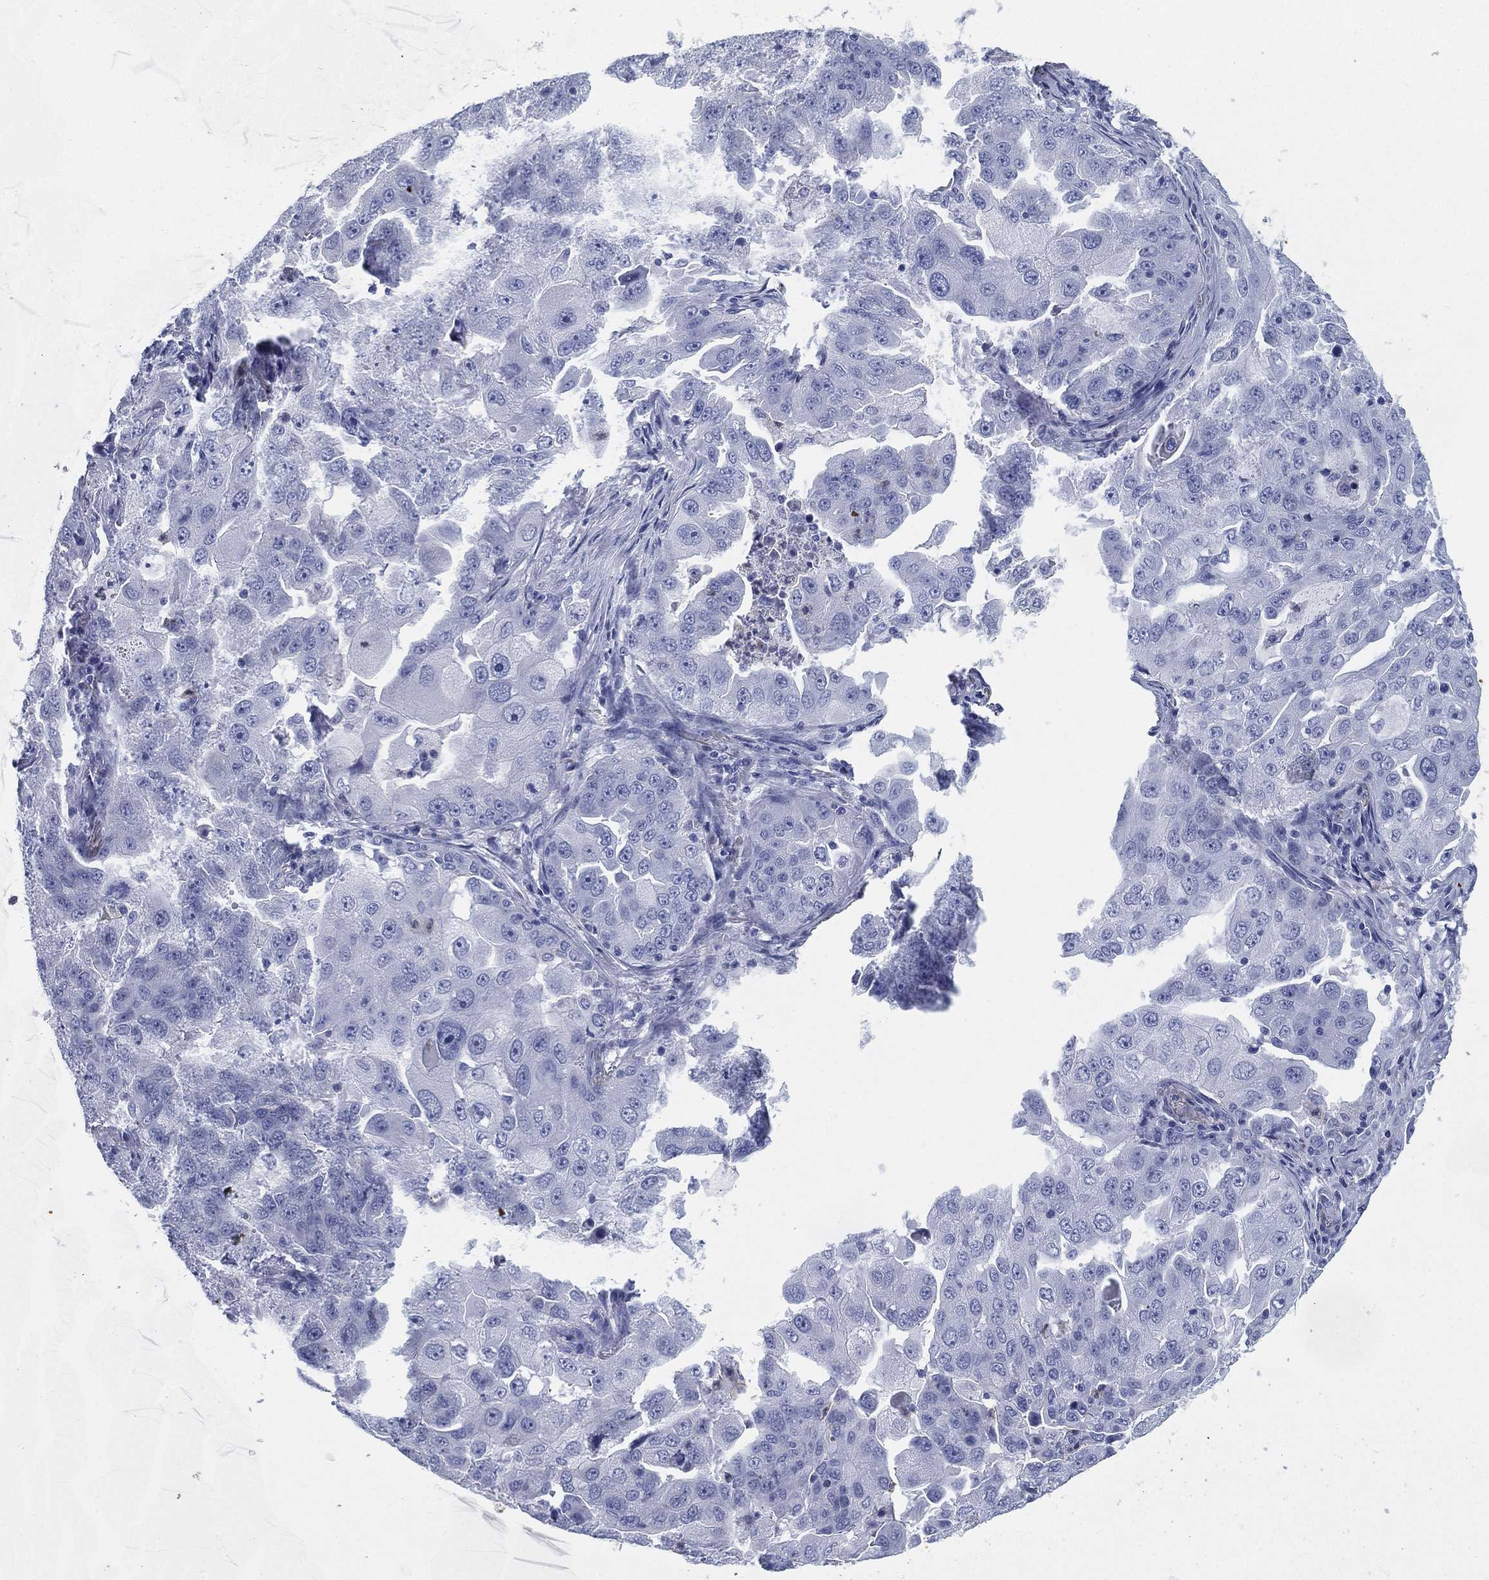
{"staining": {"intensity": "negative", "quantity": "none", "location": "none"}, "tissue": "lung cancer", "cell_type": "Tumor cells", "image_type": "cancer", "snomed": [{"axis": "morphology", "description": "Adenocarcinoma, NOS"}, {"axis": "topography", "description": "Lung"}], "caption": "Tumor cells show no significant protein expression in lung adenocarcinoma.", "gene": "DEFB121", "patient": {"sex": "female", "age": 61}}